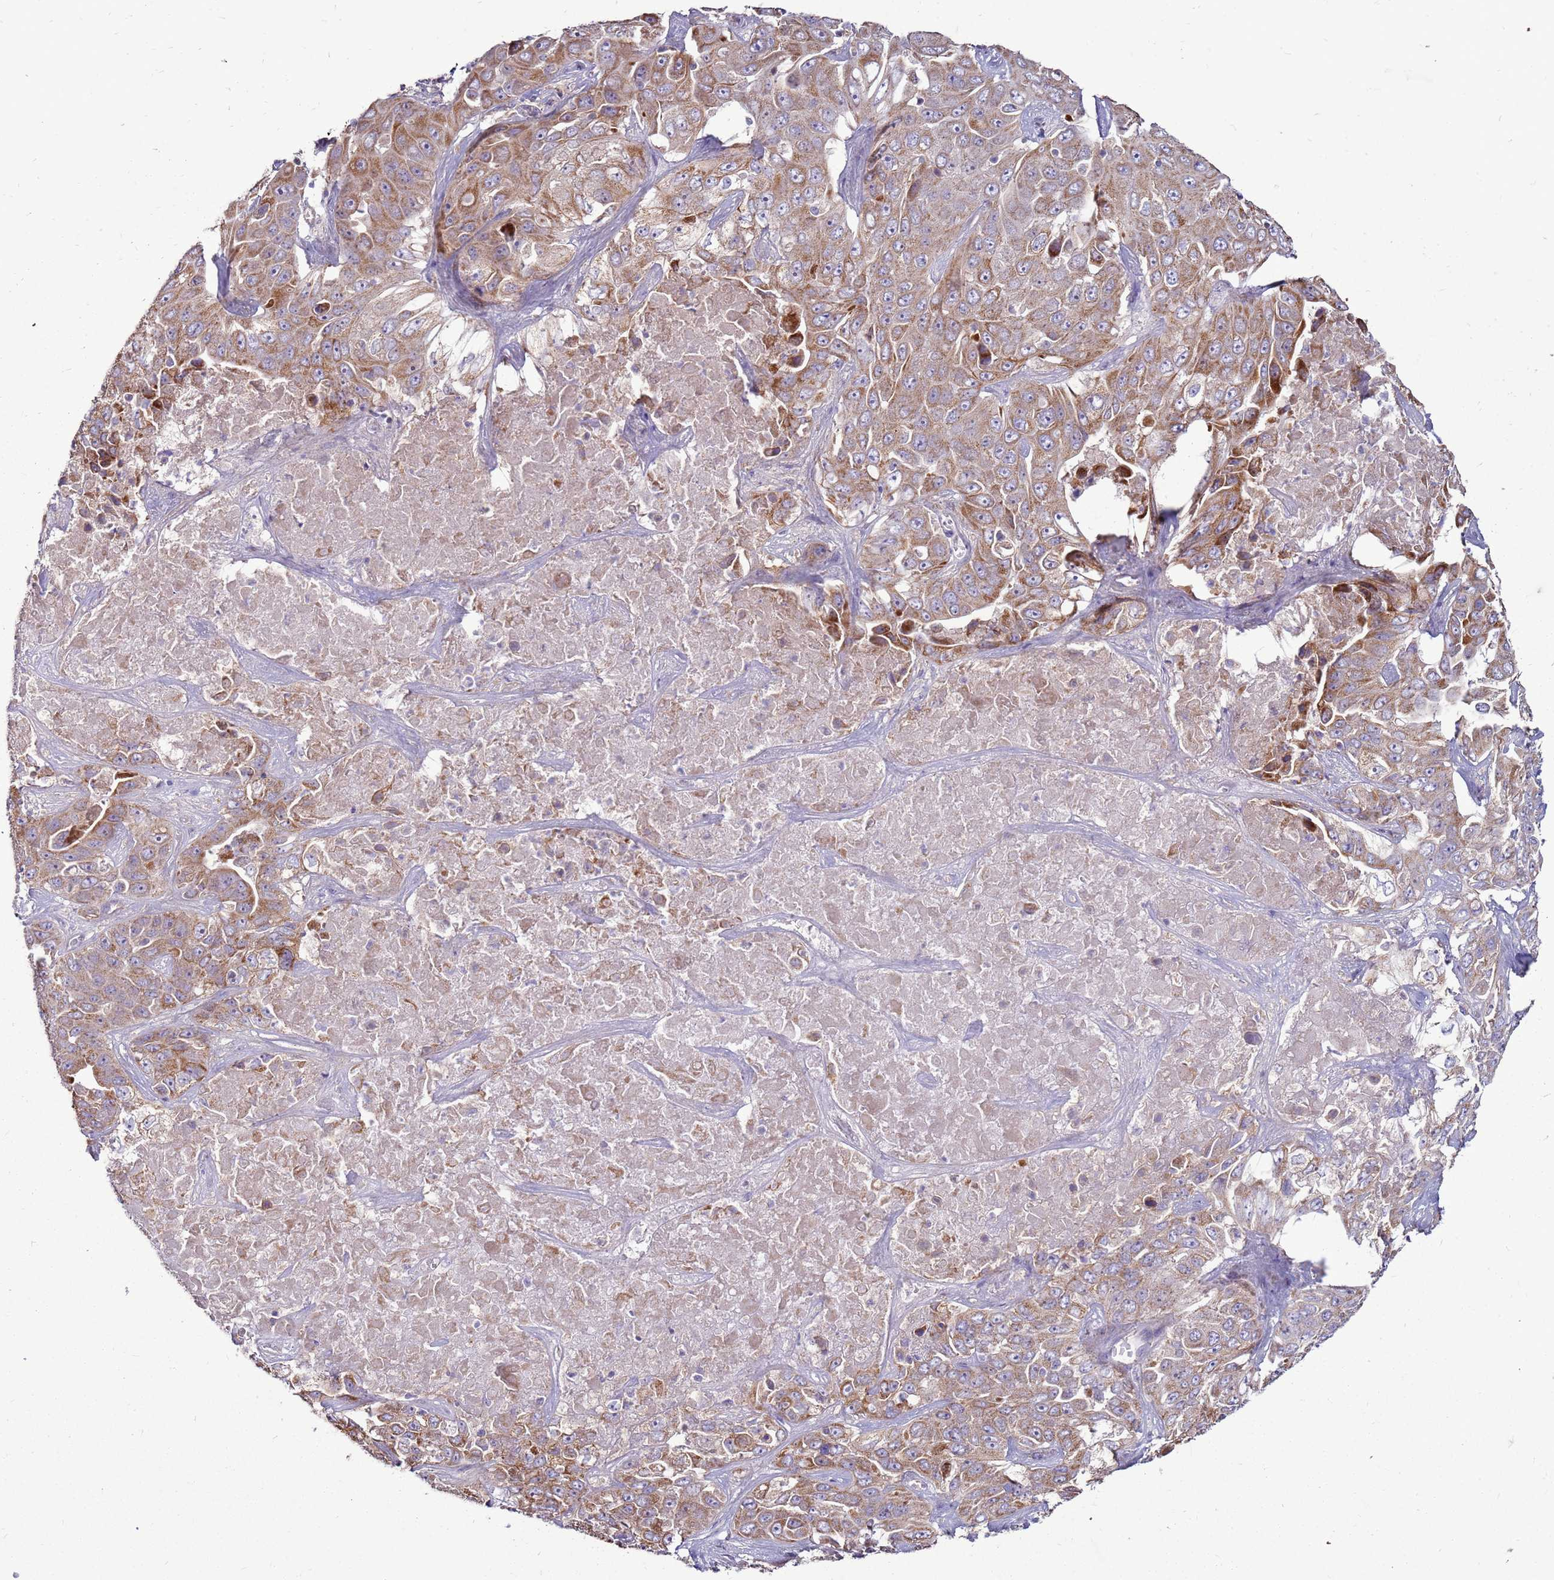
{"staining": {"intensity": "moderate", "quantity": ">75%", "location": "cytoplasmic/membranous"}, "tissue": "liver cancer", "cell_type": "Tumor cells", "image_type": "cancer", "snomed": [{"axis": "morphology", "description": "Cholangiocarcinoma"}, {"axis": "topography", "description": "Liver"}], "caption": "Immunohistochemical staining of cholangiocarcinoma (liver) demonstrates moderate cytoplasmic/membranous protein staining in about >75% of tumor cells.", "gene": "TRAPPC4", "patient": {"sex": "female", "age": 52}}